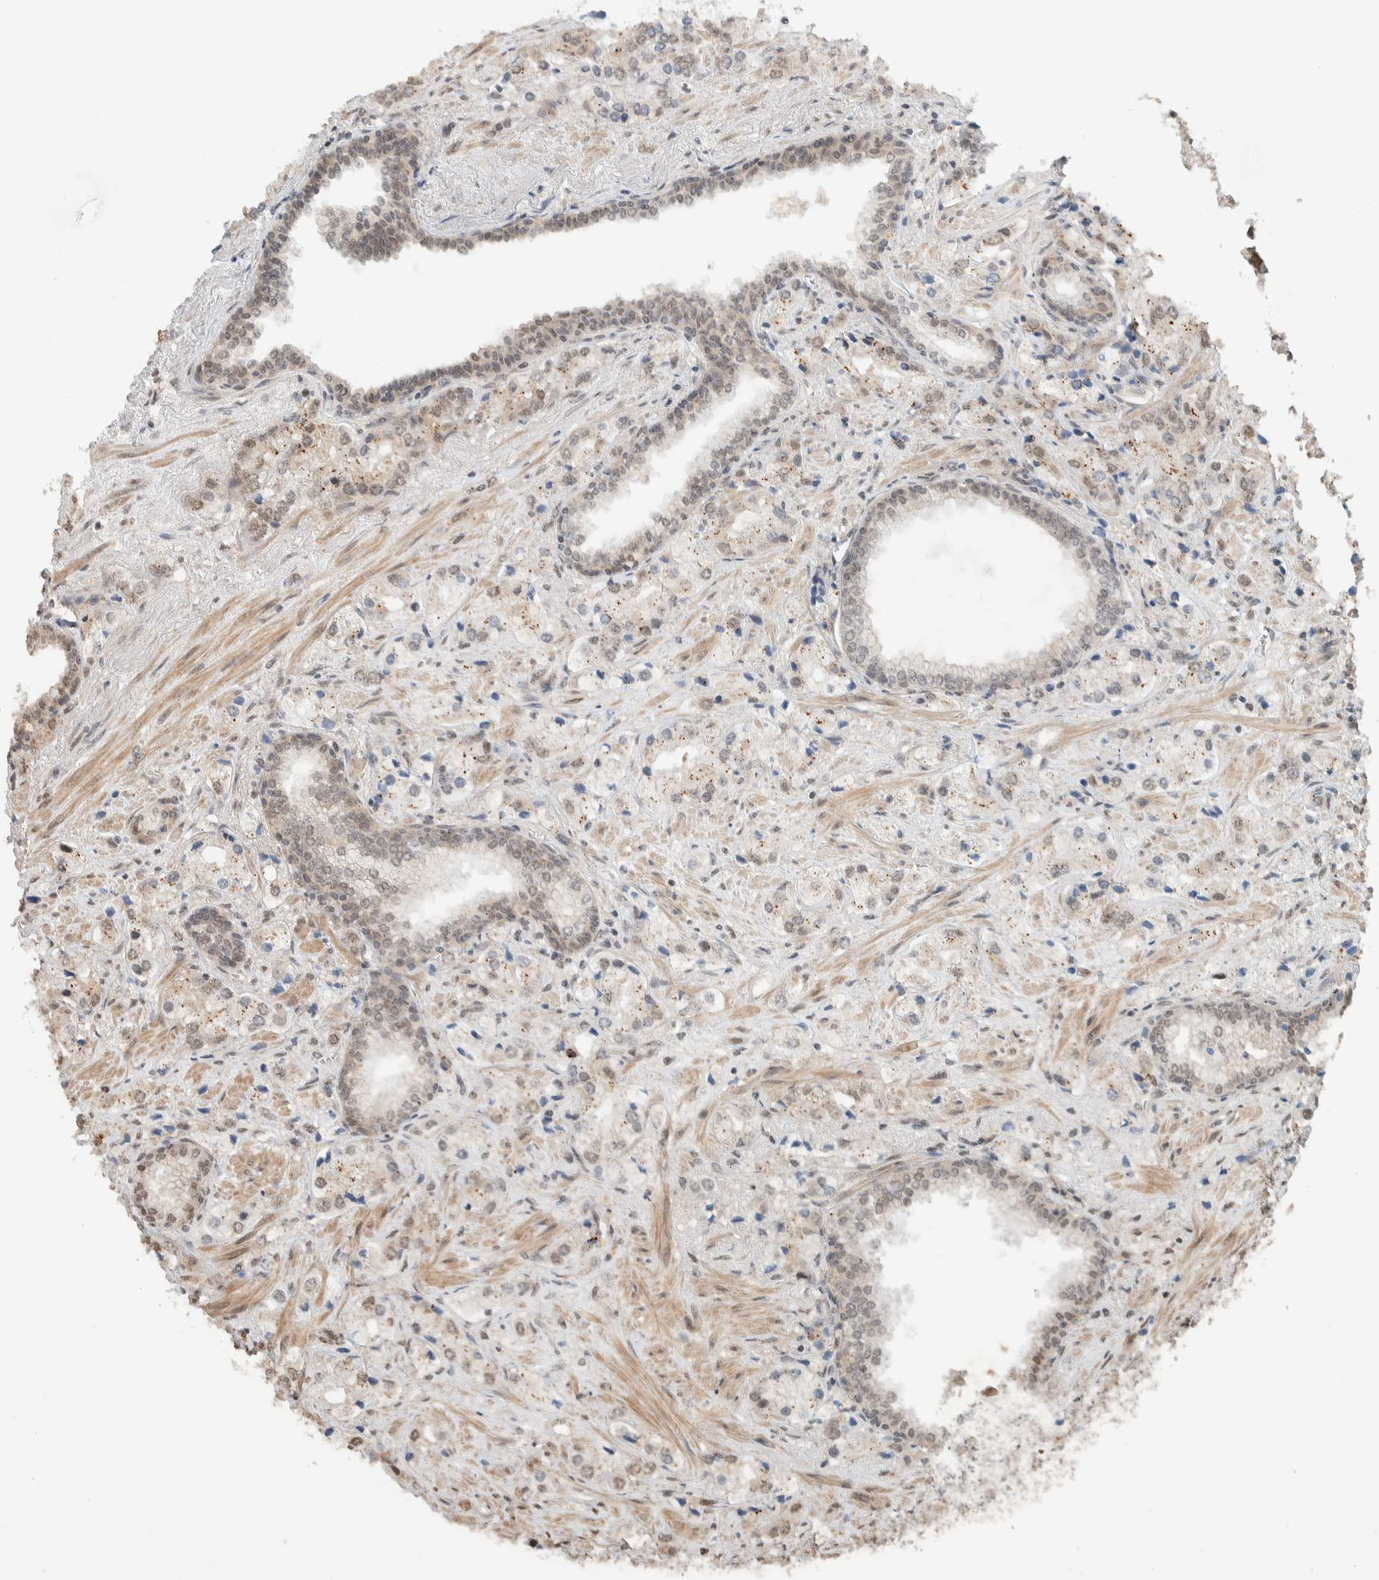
{"staining": {"intensity": "weak", "quantity": ">75%", "location": "nuclear"}, "tissue": "prostate cancer", "cell_type": "Tumor cells", "image_type": "cancer", "snomed": [{"axis": "morphology", "description": "Adenocarcinoma, High grade"}, {"axis": "topography", "description": "Prostate"}], "caption": "Protein analysis of prostate cancer tissue demonstrates weak nuclear positivity in about >75% of tumor cells. Immunohistochemistry (ihc) stains the protein of interest in brown and the nuclei are stained blue.", "gene": "ZBTB2", "patient": {"sex": "male", "age": 66}}